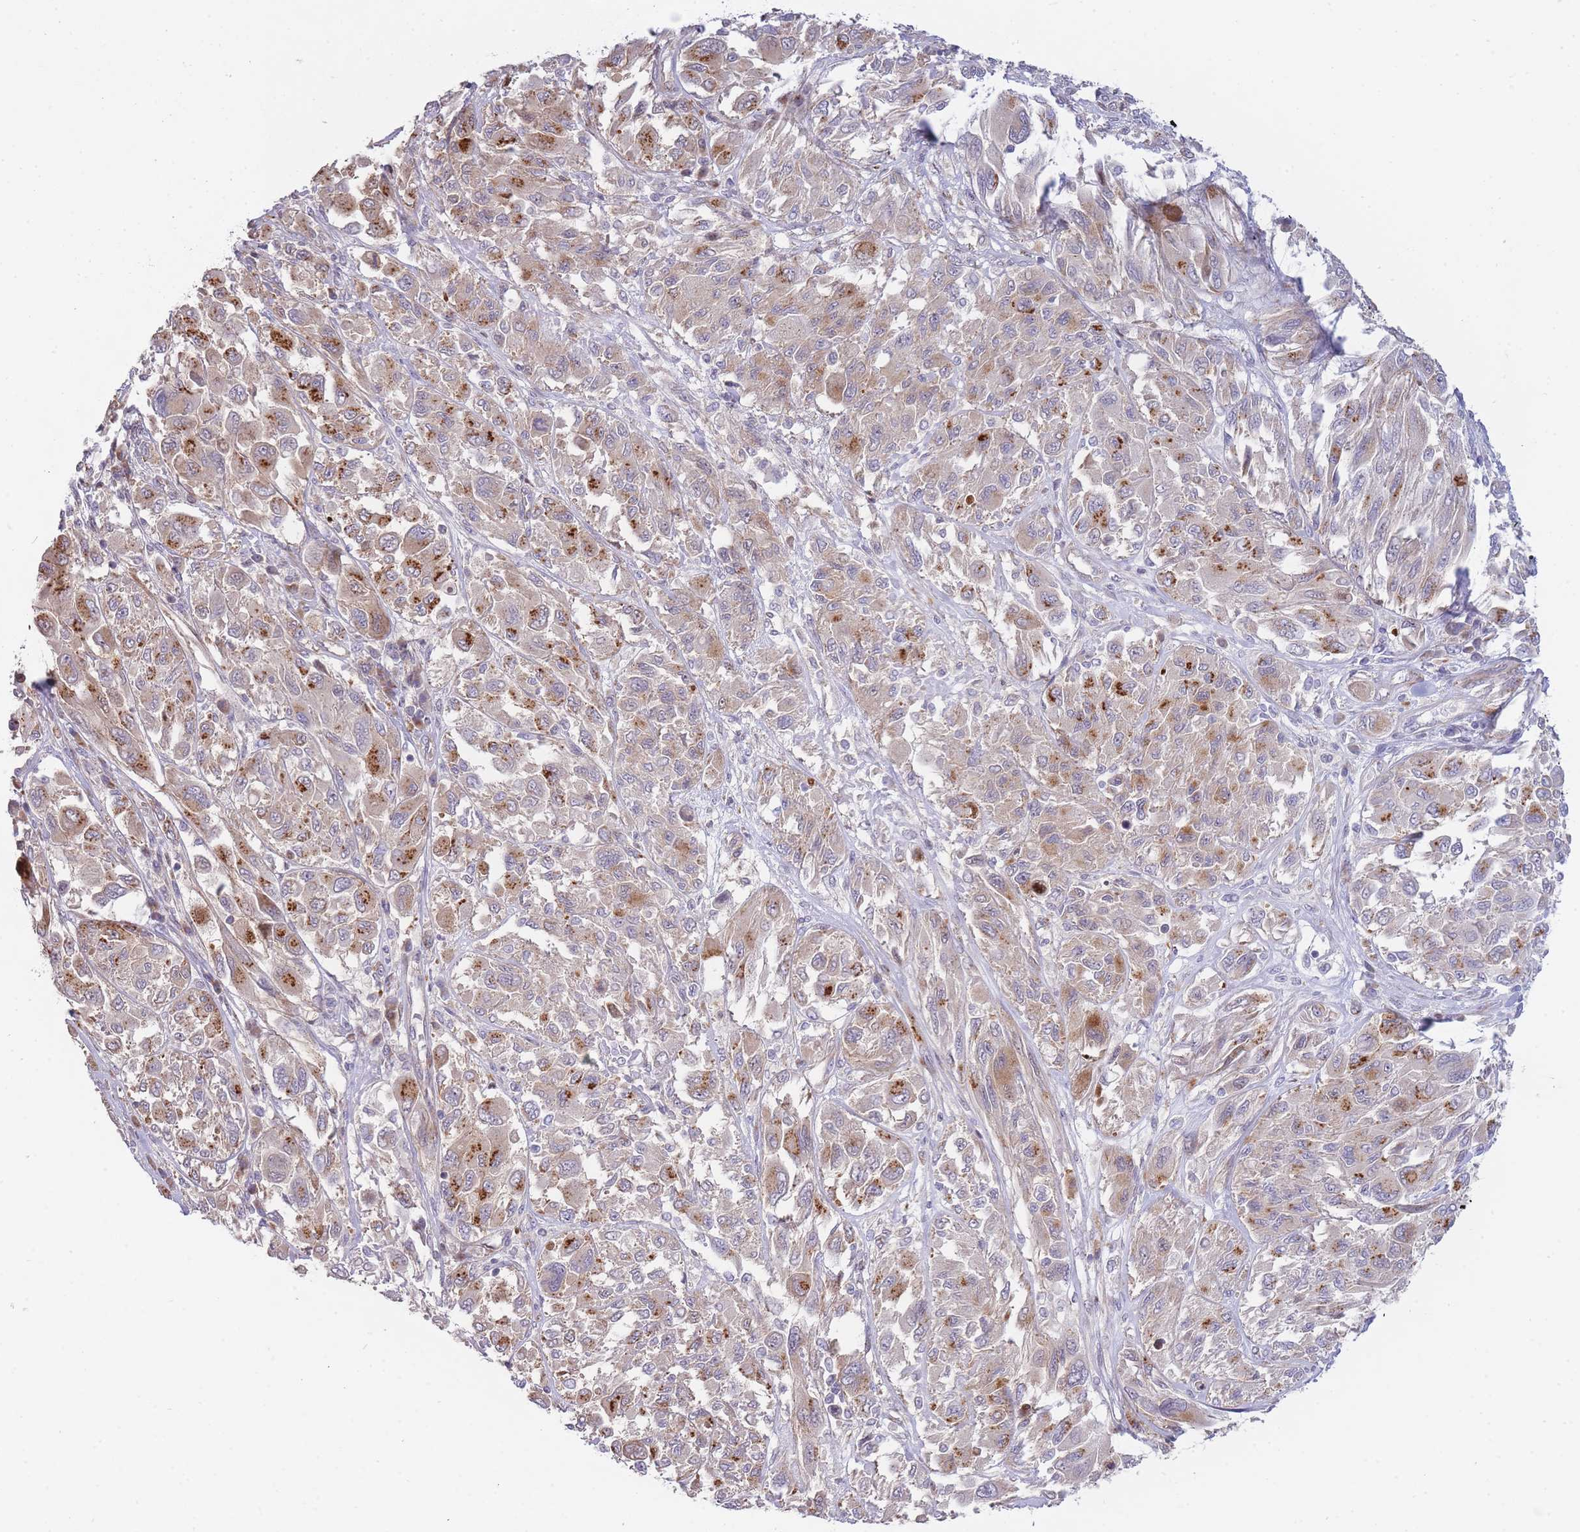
{"staining": {"intensity": "strong", "quantity": "<25%", "location": "cytoplasmic/membranous"}, "tissue": "melanoma", "cell_type": "Tumor cells", "image_type": "cancer", "snomed": [{"axis": "morphology", "description": "Malignant melanoma, NOS"}, {"axis": "topography", "description": "Skin"}], "caption": "Immunohistochemistry micrograph of human malignant melanoma stained for a protein (brown), which reveals medium levels of strong cytoplasmic/membranous expression in approximately <25% of tumor cells.", "gene": "ATP5MC2", "patient": {"sex": "female", "age": 91}}